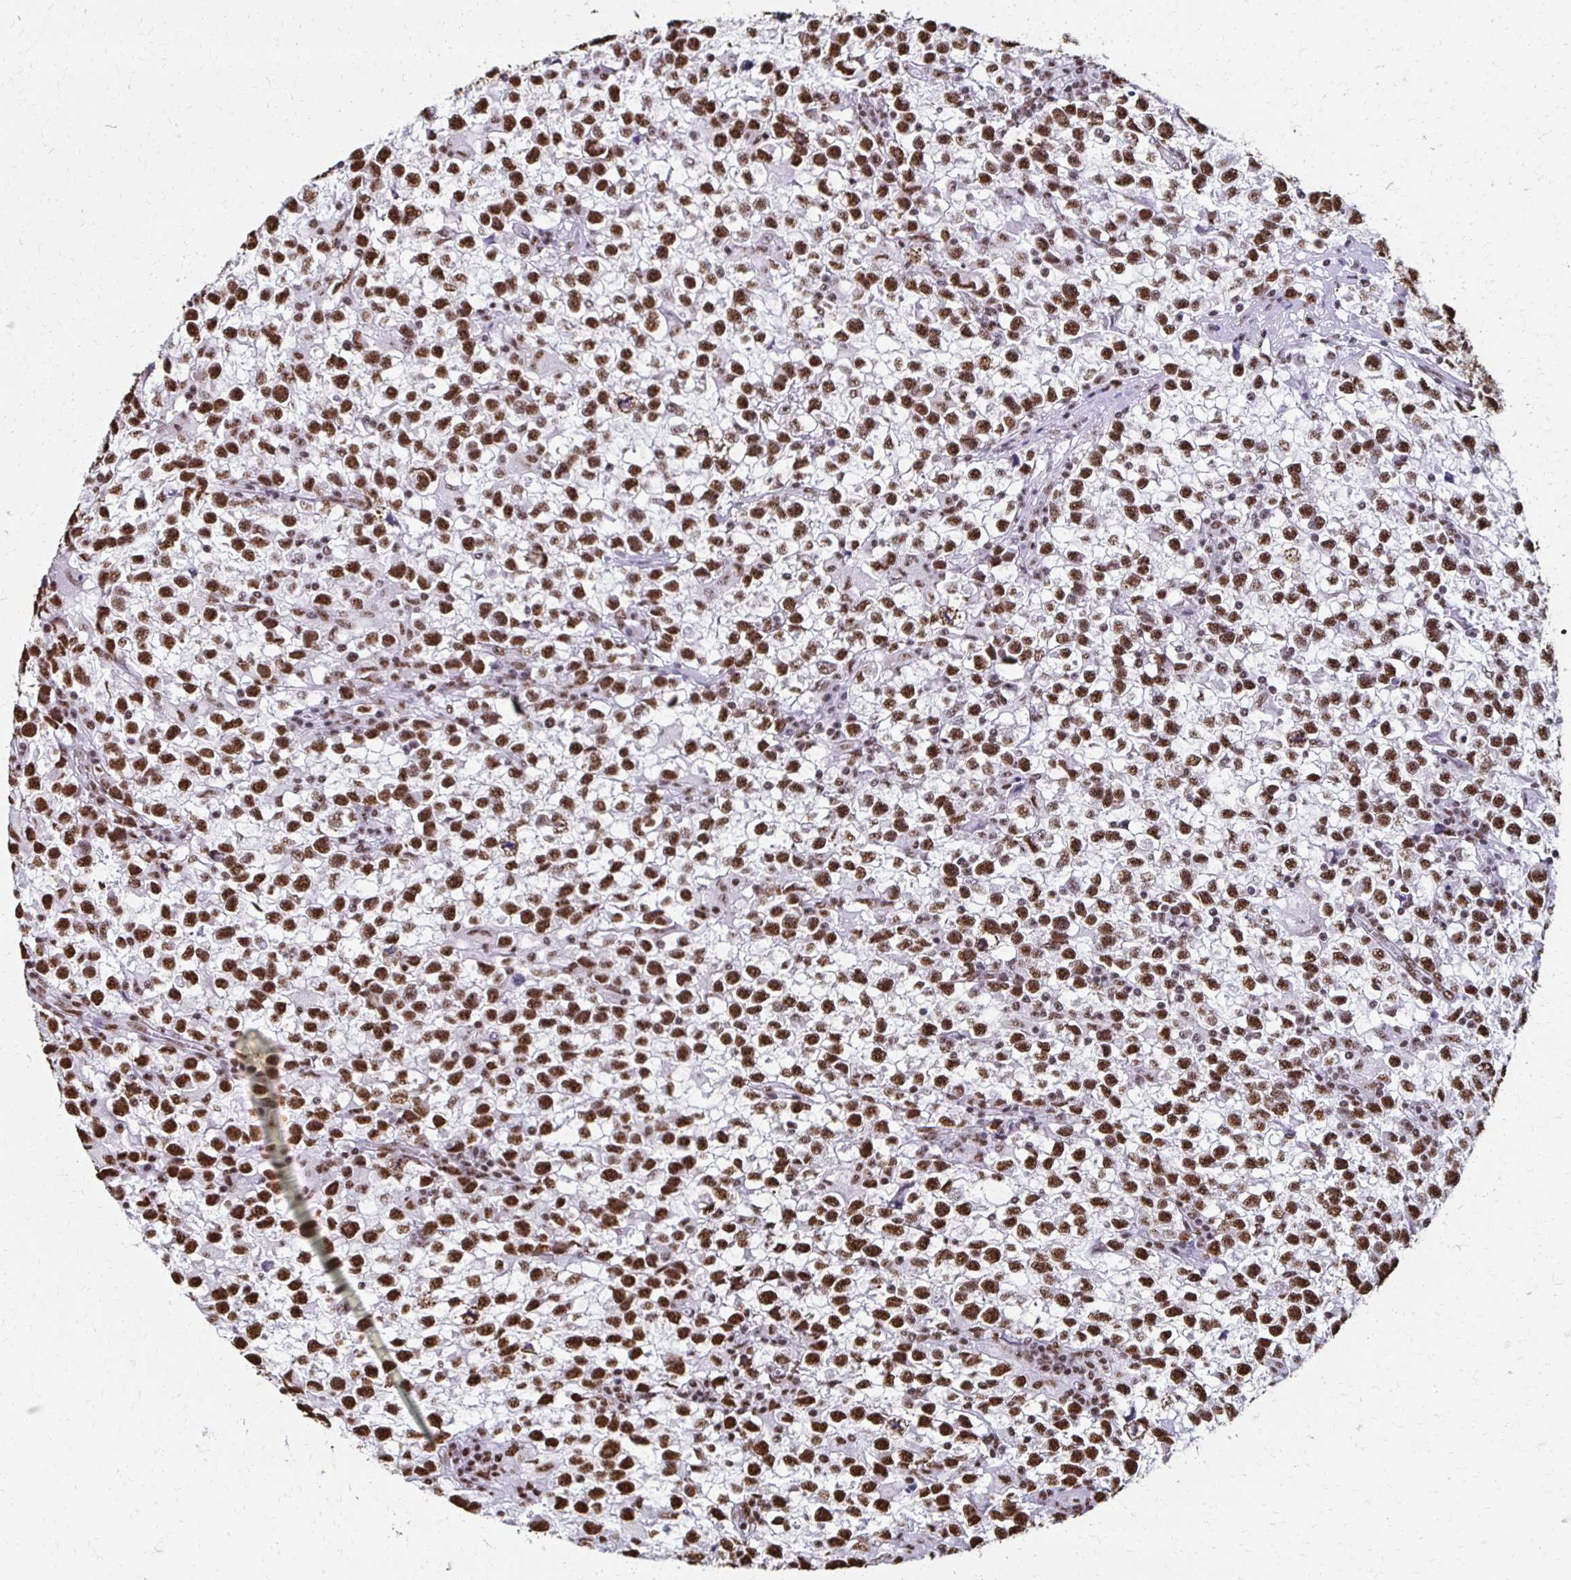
{"staining": {"intensity": "strong", "quantity": ">75%", "location": "nuclear"}, "tissue": "testis cancer", "cell_type": "Tumor cells", "image_type": "cancer", "snomed": [{"axis": "morphology", "description": "Seminoma, NOS"}, {"axis": "topography", "description": "Testis"}], "caption": "This photomicrograph reveals immunohistochemistry staining of testis cancer, with high strong nuclear positivity in approximately >75% of tumor cells.", "gene": "NONO", "patient": {"sex": "male", "age": 31}}